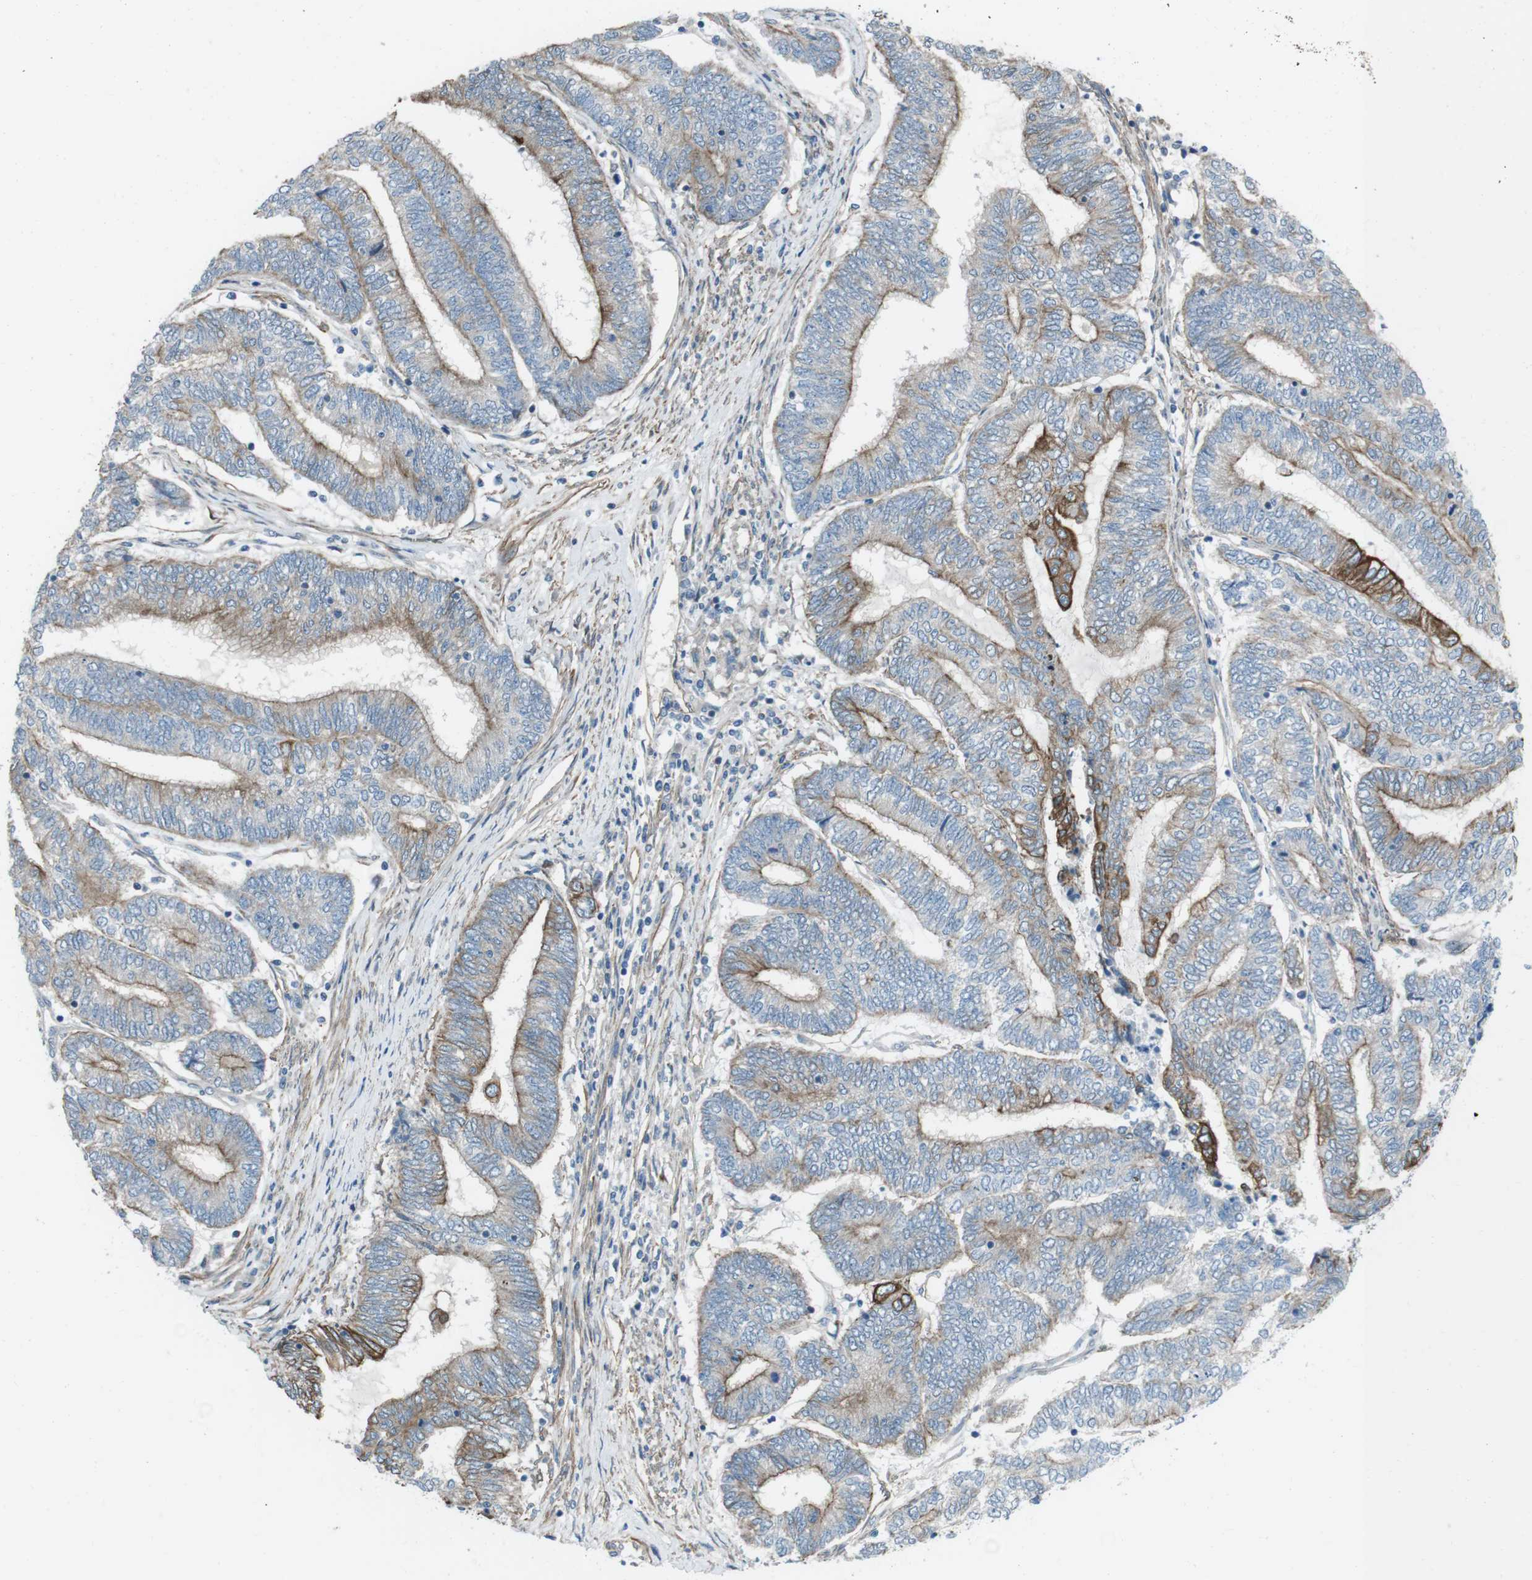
{"staining": {"intensity": "moderate", "quantity": "25%-75%", "location": "cytoplasmic/membranous"}, "tissue": "endometrial cancer", "cell_type": "Tumor cells", "image_type": "cancer", "snomed": [{"axis": "morphology", "description": "Adenocarcinoma, NOS"}, {"axis": "topography", "description": "Uterus"}, {"axis": "topography", "description": "Endometrium"}], "caption": "A brown stain shows moderate cytoplasmic/membranous expression of a protein in endometrial adenocarcinoma tumor cells.", "gene": "FAM174B", "patient": {"sex": "female", "age": 70}}